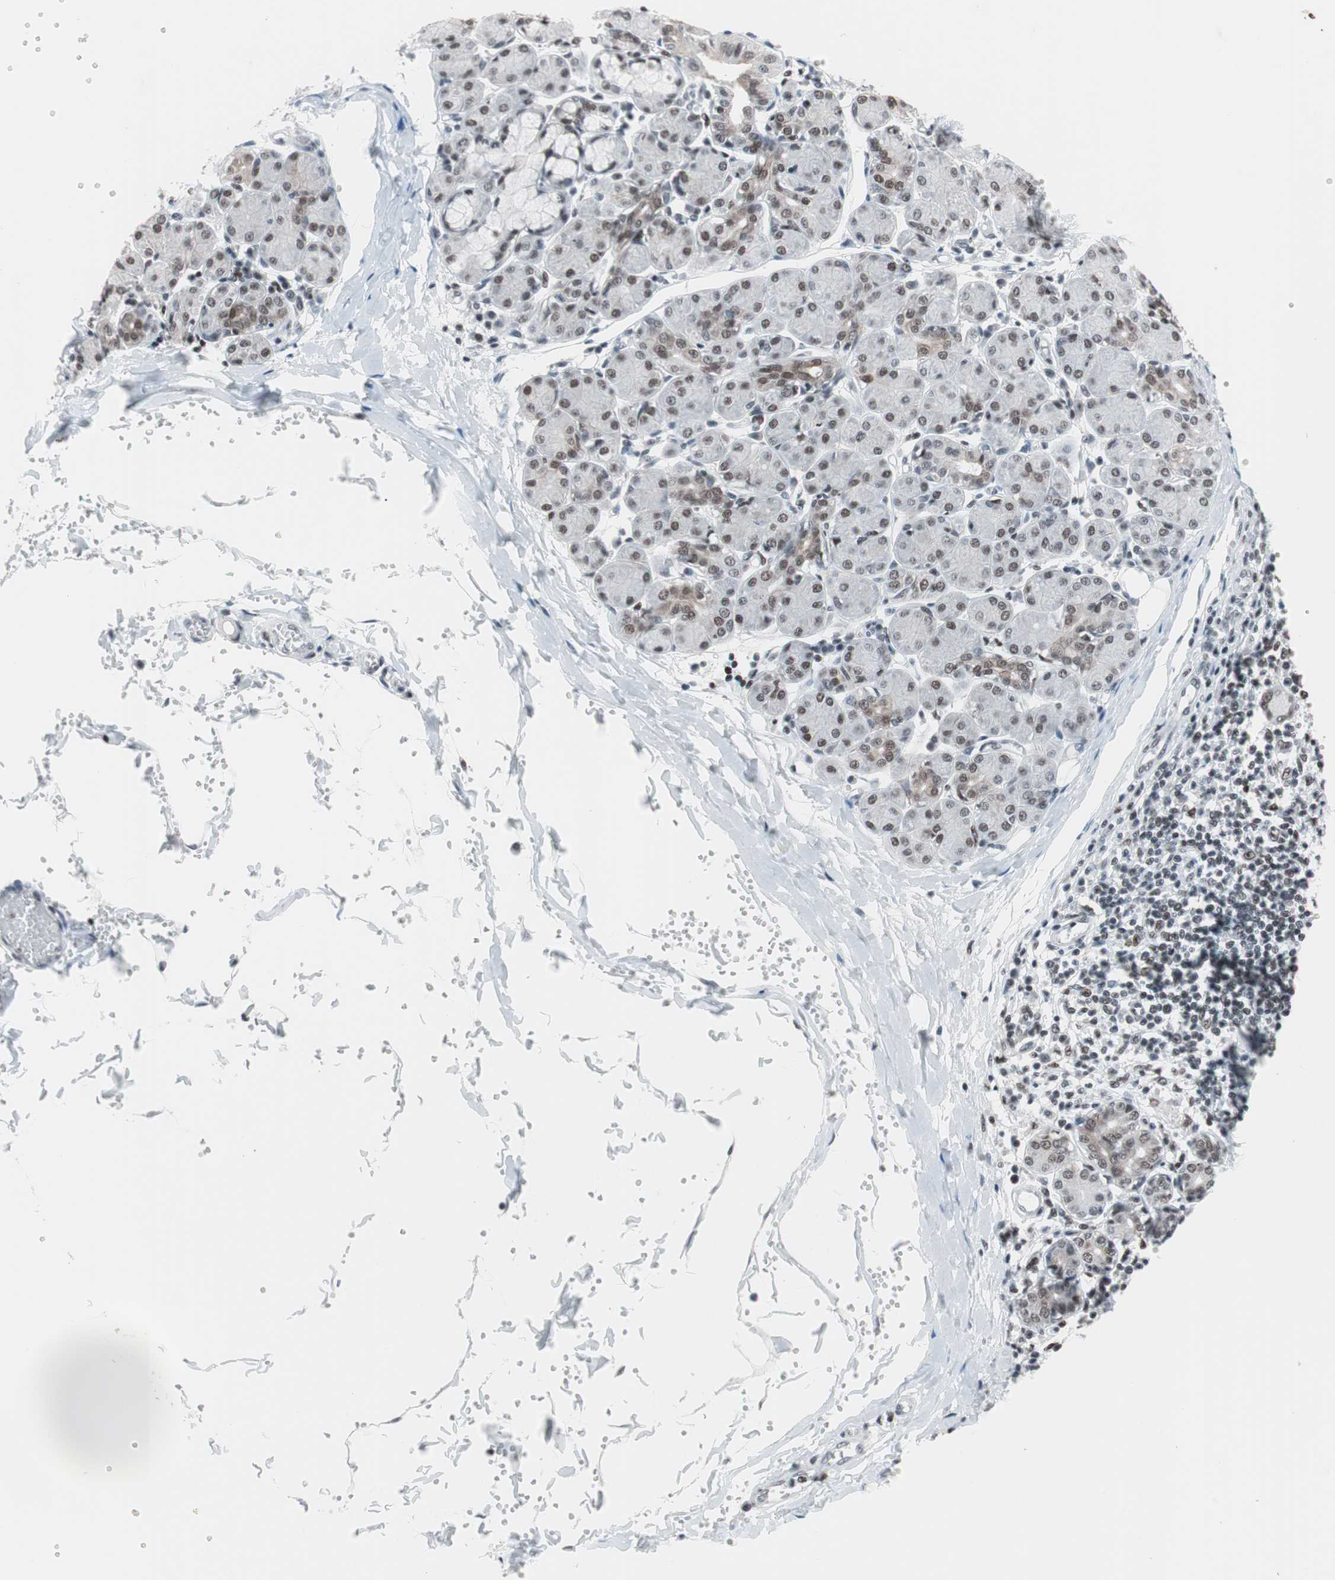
{"staining": {"intensity": "moderate", "quantity": "25%-75%", "location": "nuclear"}, "tissue": "salivary gland", "cell_type": "Glandular cells", "image_type": "normal", "snomed": [{"axis": "morphology", "description": "Normal tissue, NOS"}, {"axis": "morphology", "description": "Inflammation, NOS"}, {"axis": "topography", "description": "Lymph node"}, {"axis": "topography", "description": "Salivary gland"}], "caption": "Immunohistochemistry (IHC) of benign salivary gland demonstrates medium levels of moderate nuclear expression in approximately 25%-75% of glandular cells.", "gene": "ARID1A", "patient": {"sex": "male", "age": 3}}